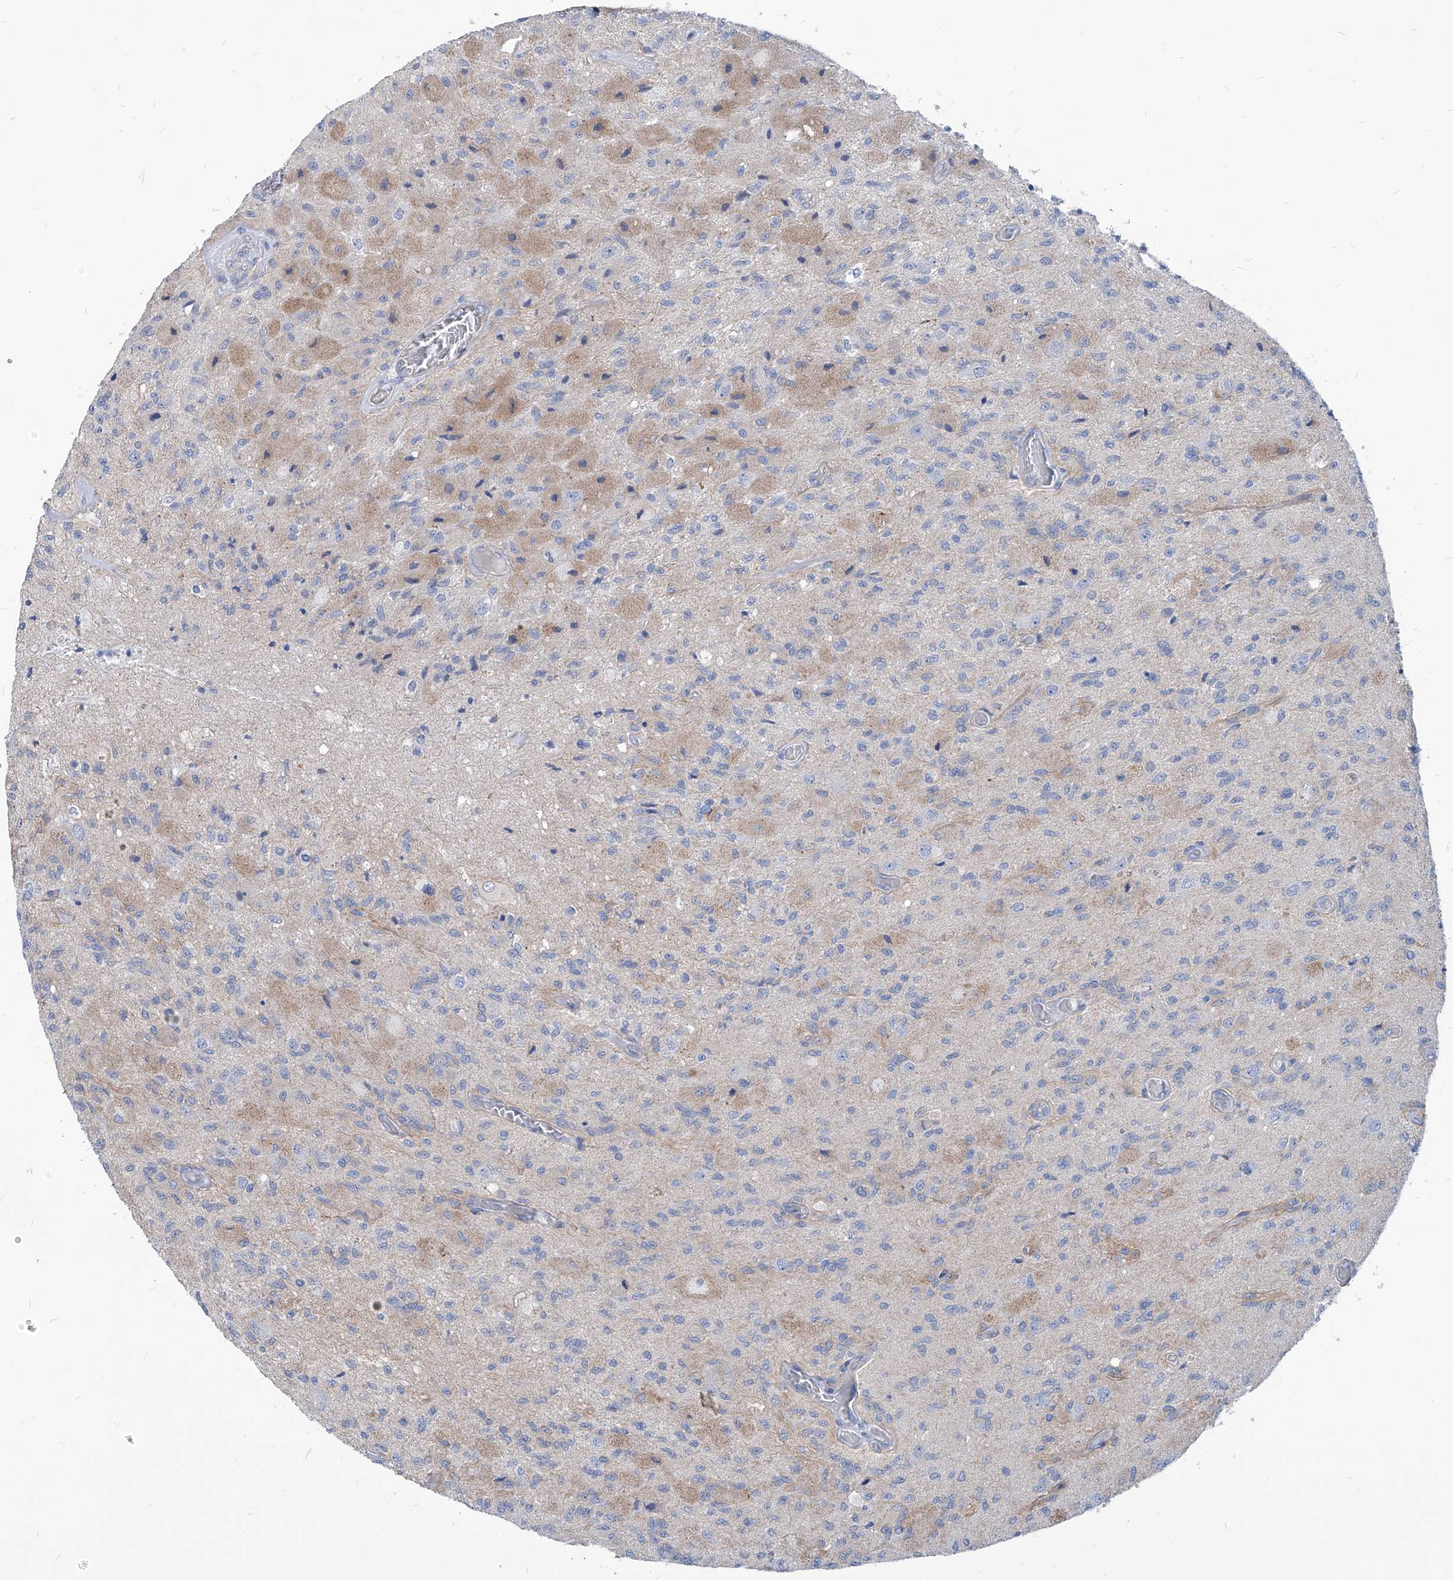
{"staining": {"intensity": "negative", "quantity": "none", "location": "none"}, "tissue": "glioma", "cell_type": "Tumor cells", "image_type": "cancer", "snomed": [{"axis": "morphology", "description": "Normal tissue, NOS"}, {"axis": "morphology", "description": "Glioma, malignant, High grade"}, {"axis": "topography", "description": "Cerebral cortex"}], "caption": "A high-resolution photomicrograph shows immunohistochemistry (IHC) staining of malignant glioma (high-grade), which exhibits no significant staining in tumor cells.", "gene": "AKAP10", "patient": {"sex": "male", "age": 77}}